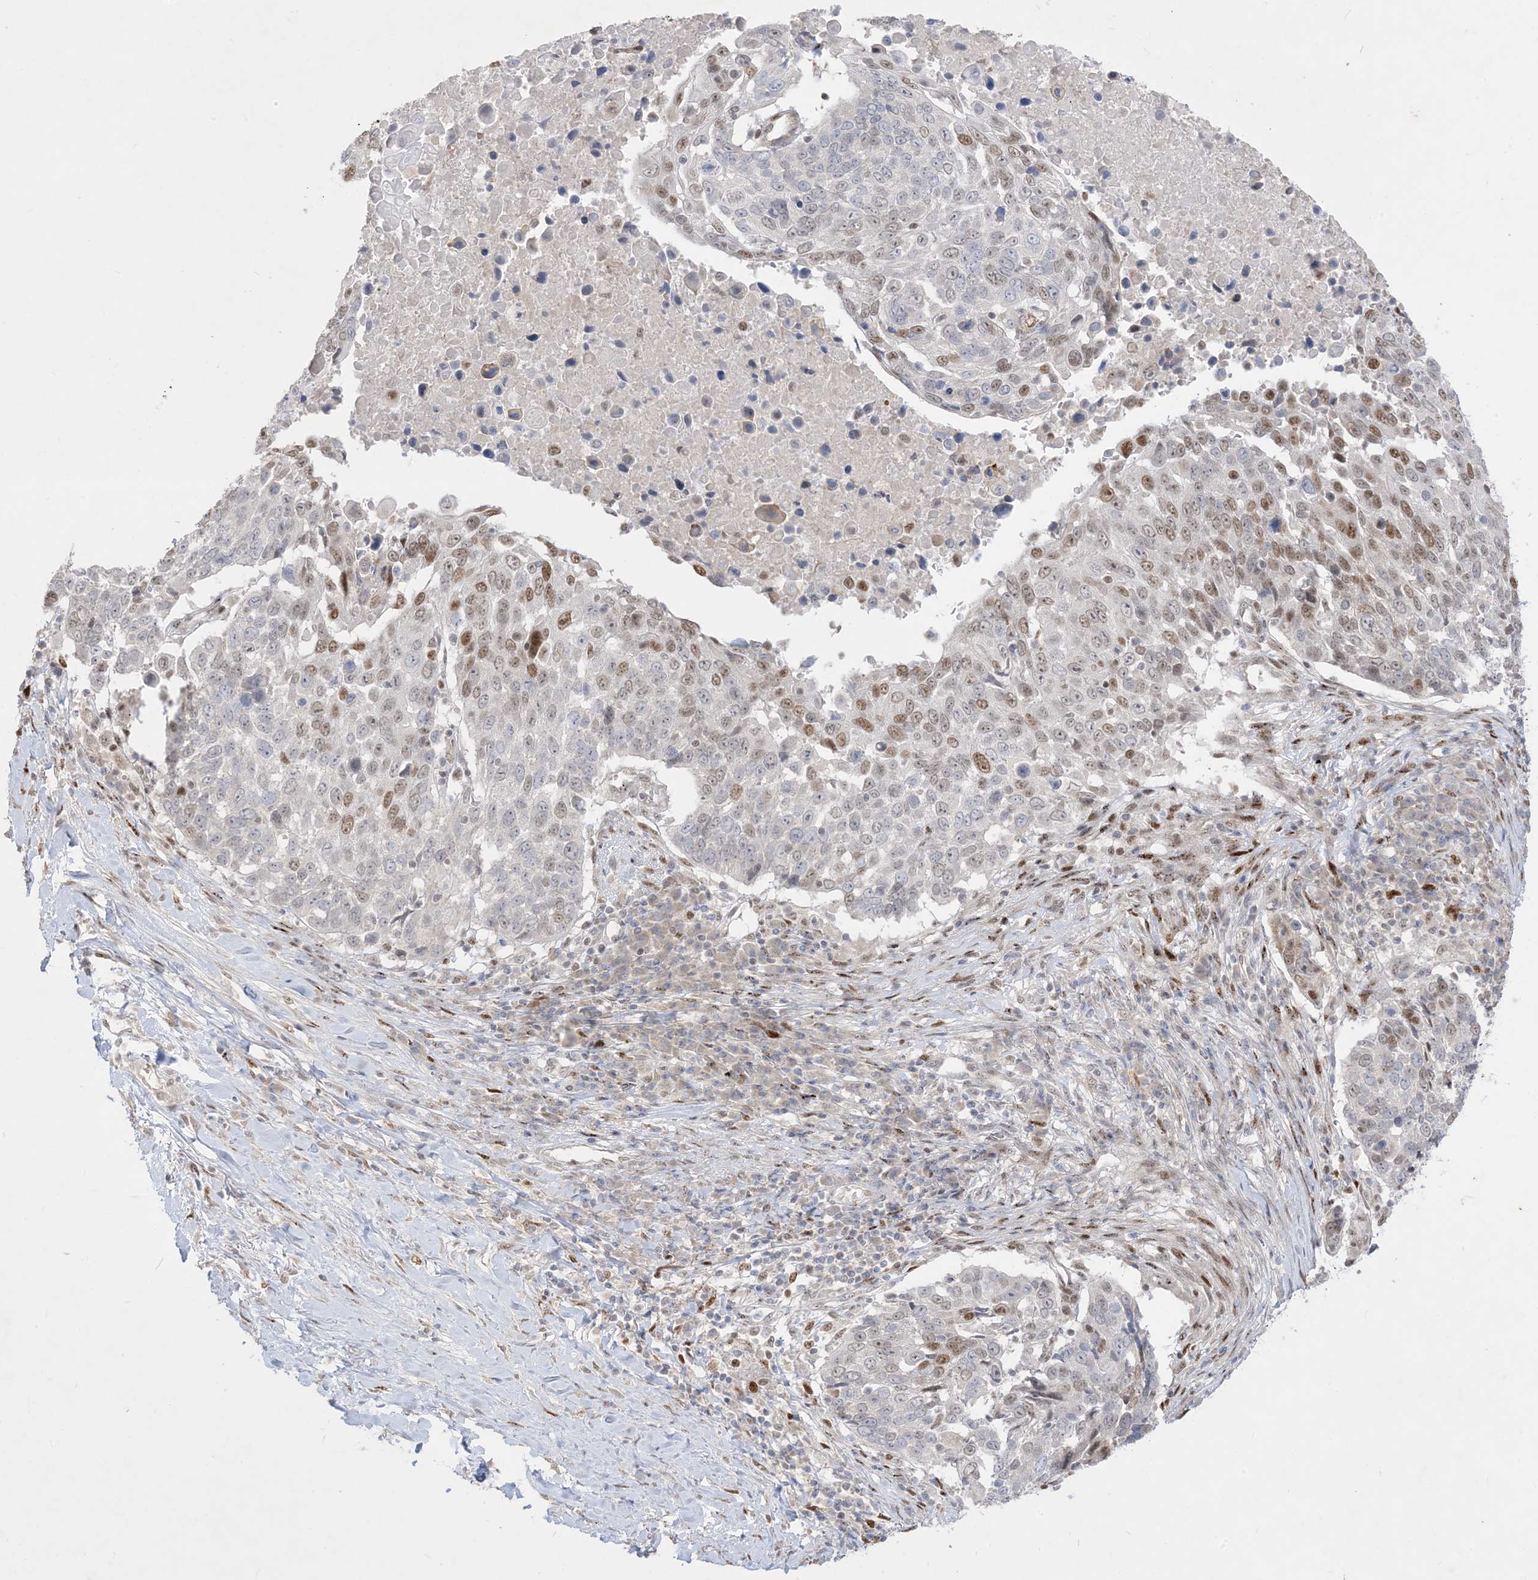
{"staining": {"intensity": "moderate", "quantity": "25%-75%", "location": "nuclear"}, "tissue": "lung cancer", "cell_type": "Tumor cells", "image_type": "cancer", "snomed": [{"axis": "morphology", "description": "Squamous cell carcinoma, NOS"}, {"axis": "topography", "description": "Lung"}], "caption": "About 25%-75% of tumor cells in human lung squamous cell carcinoma display moderate nuclear protein positivity as visualized by brown immunohistochemical staining.", "gene": "BHLHE40", "patient": {"sex": "male", "age": 66}}